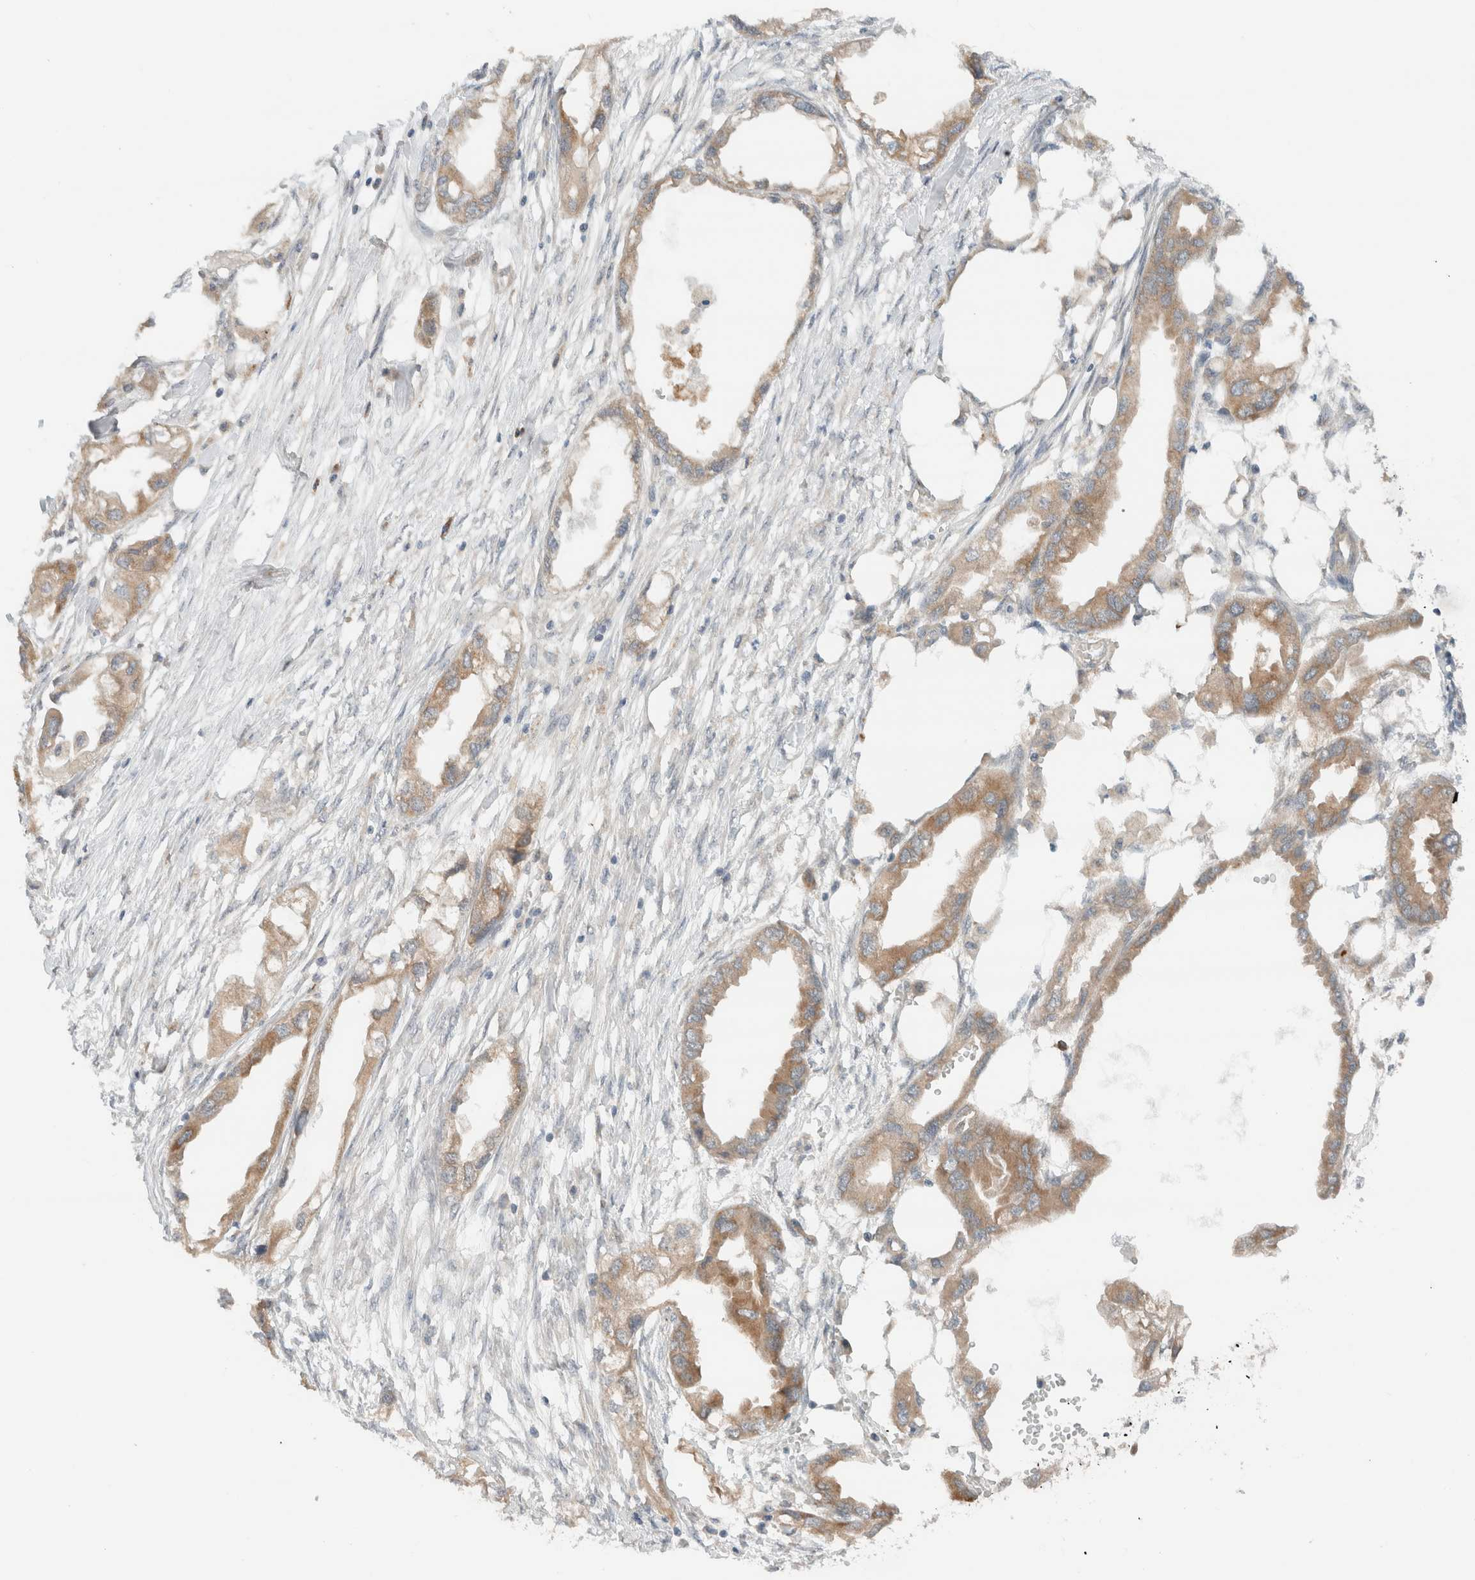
{"staining": {"intensity": "moderate", "quantity": ">75%", "location": "cytoplasmic/membranous"}, "tissue": "endometrial cancer", "cell_type": "Tumor cells", "image_type": "cancer", "snomed": [{"axis": "morphology", "description": "Adenocarcinoma, NOS"}, {"axis": "morphology", "description": "Adenocarcinoma, metastatic, NOS"}, {"axis": "topography", "description": "Adipose tissue"}, {"axis": "topography", "description": "Endometrium"}], "caption": "The histopathology image reveals staining of endometrial cancer (metastatic adenocarcinoma), revealing moderate cytoplasmic/membranous protein staining (brown color) within tumor cells.", "gene": "ARFGEF2", "patient": {"sex": "female", "age": 67}}